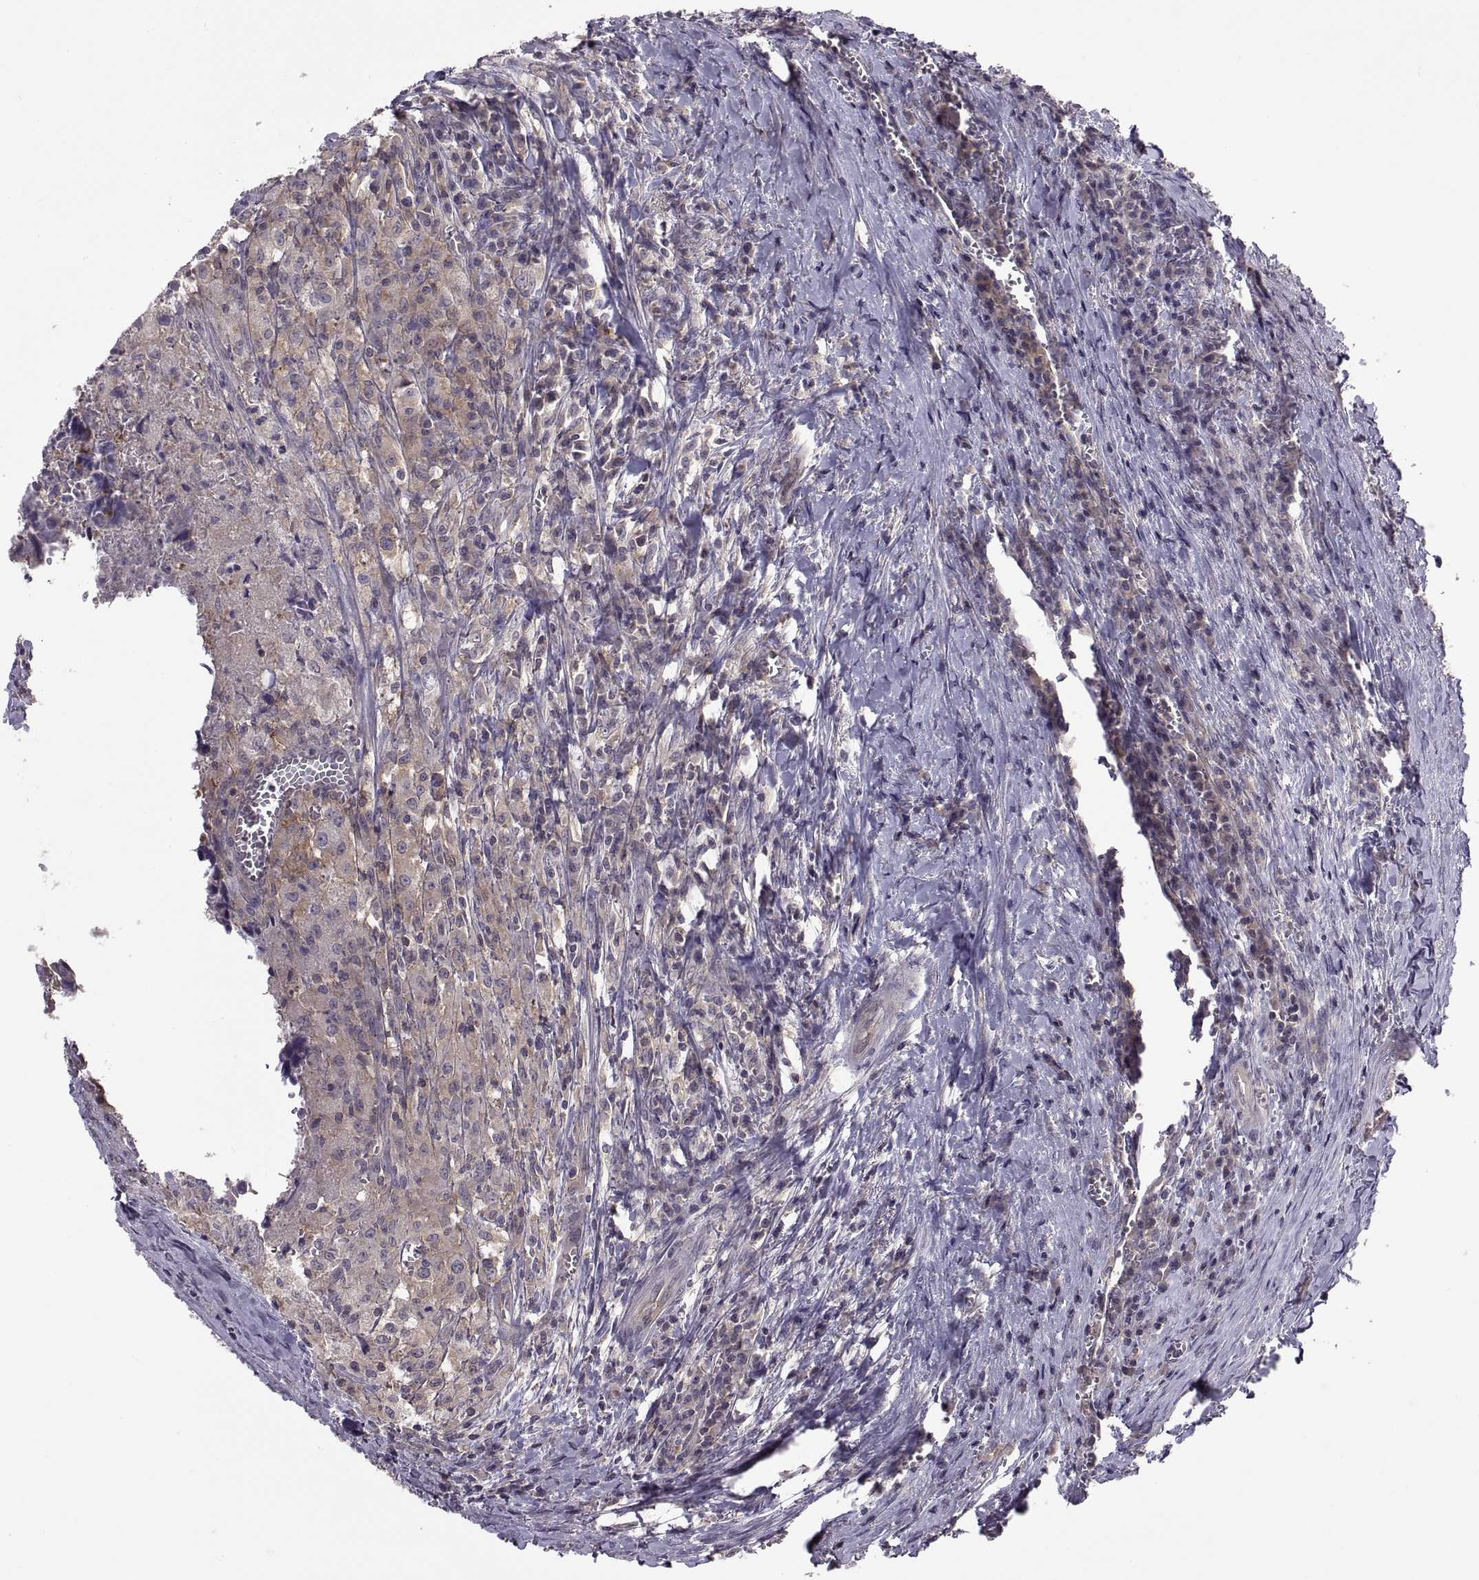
{"staining": {"intensity": "weak", "quantity": "<25%", "location": "cytoplasmic/membranous"}, "tissue": "colorectal cancer", "cell_type": "Tumor cells", "image_type": "cancer", "snomed": [{"axis": "morphology", "description": "Adenocarcinoma, NOS"}, {"axis": "topography", "description": "Colon"}], "caption": "Tumor cells are negative for brown protein staining in colorectal adenocarcinoma.", "gene": "NMNAT2", "patient": {"sex": "female", "age": 82}}